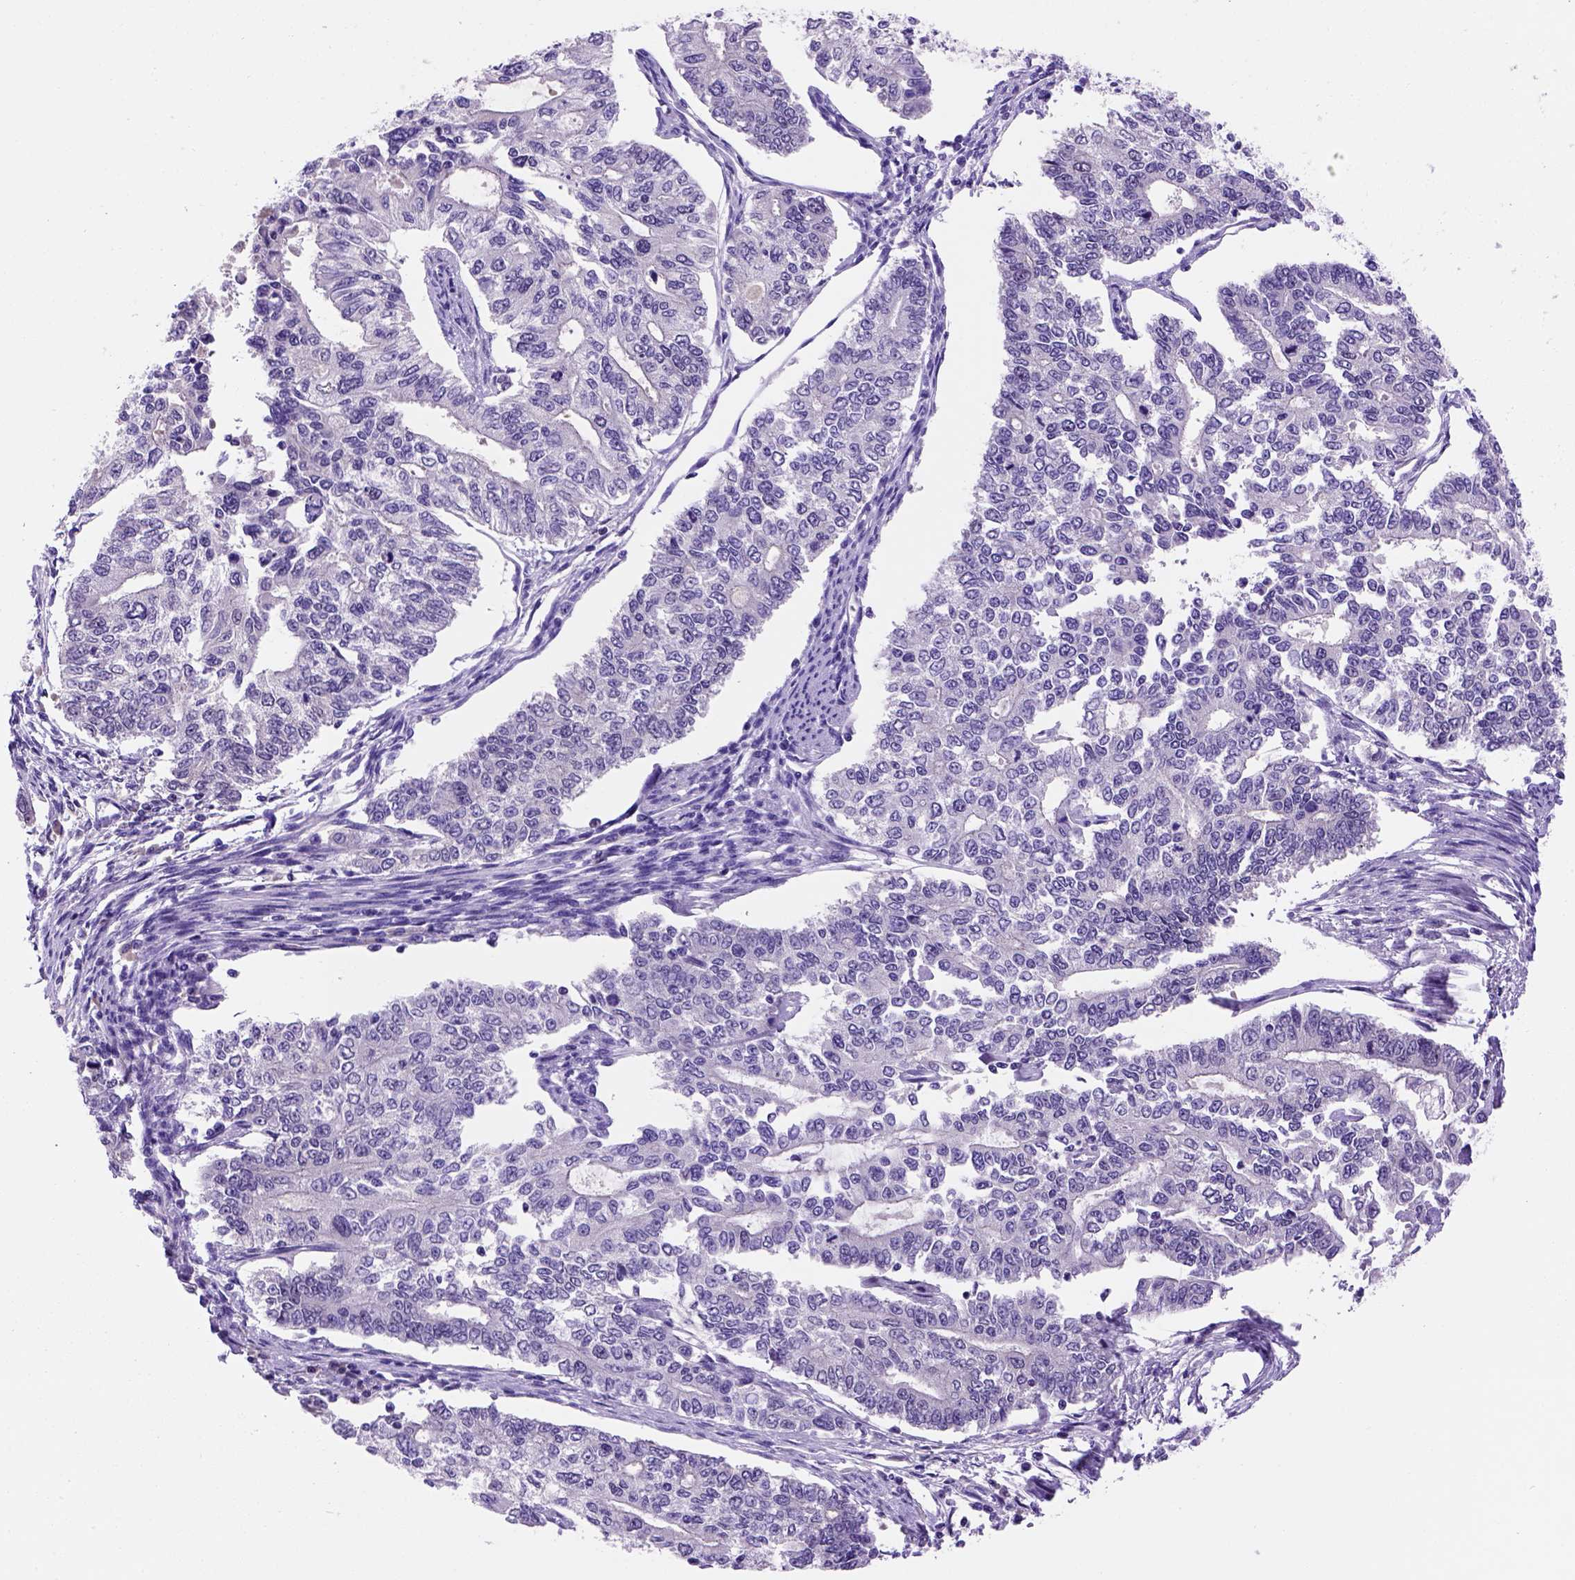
{"staining": {"intensity": "negative", "quantity": "none", "location": "none"}, "tissue": "endometrial cancer", "cell_type": "Tumor cells", "image_type": "cancer", "snomed": [{"axis": "morphology", "description": "Adenocarcinoma, NOS"}, {"axis": "topography", "description": "Uterus"}], "caption": "High magnification brightfield microscopy of endometrial cancer stained with DAB (3,3'-diaminobenzidine) (brown) and counterstained with hematoxylin (blue): tumor cells show no significant positivity.", "gene": "FAM81B", "patient": {"sex": "female", "age": 59}}